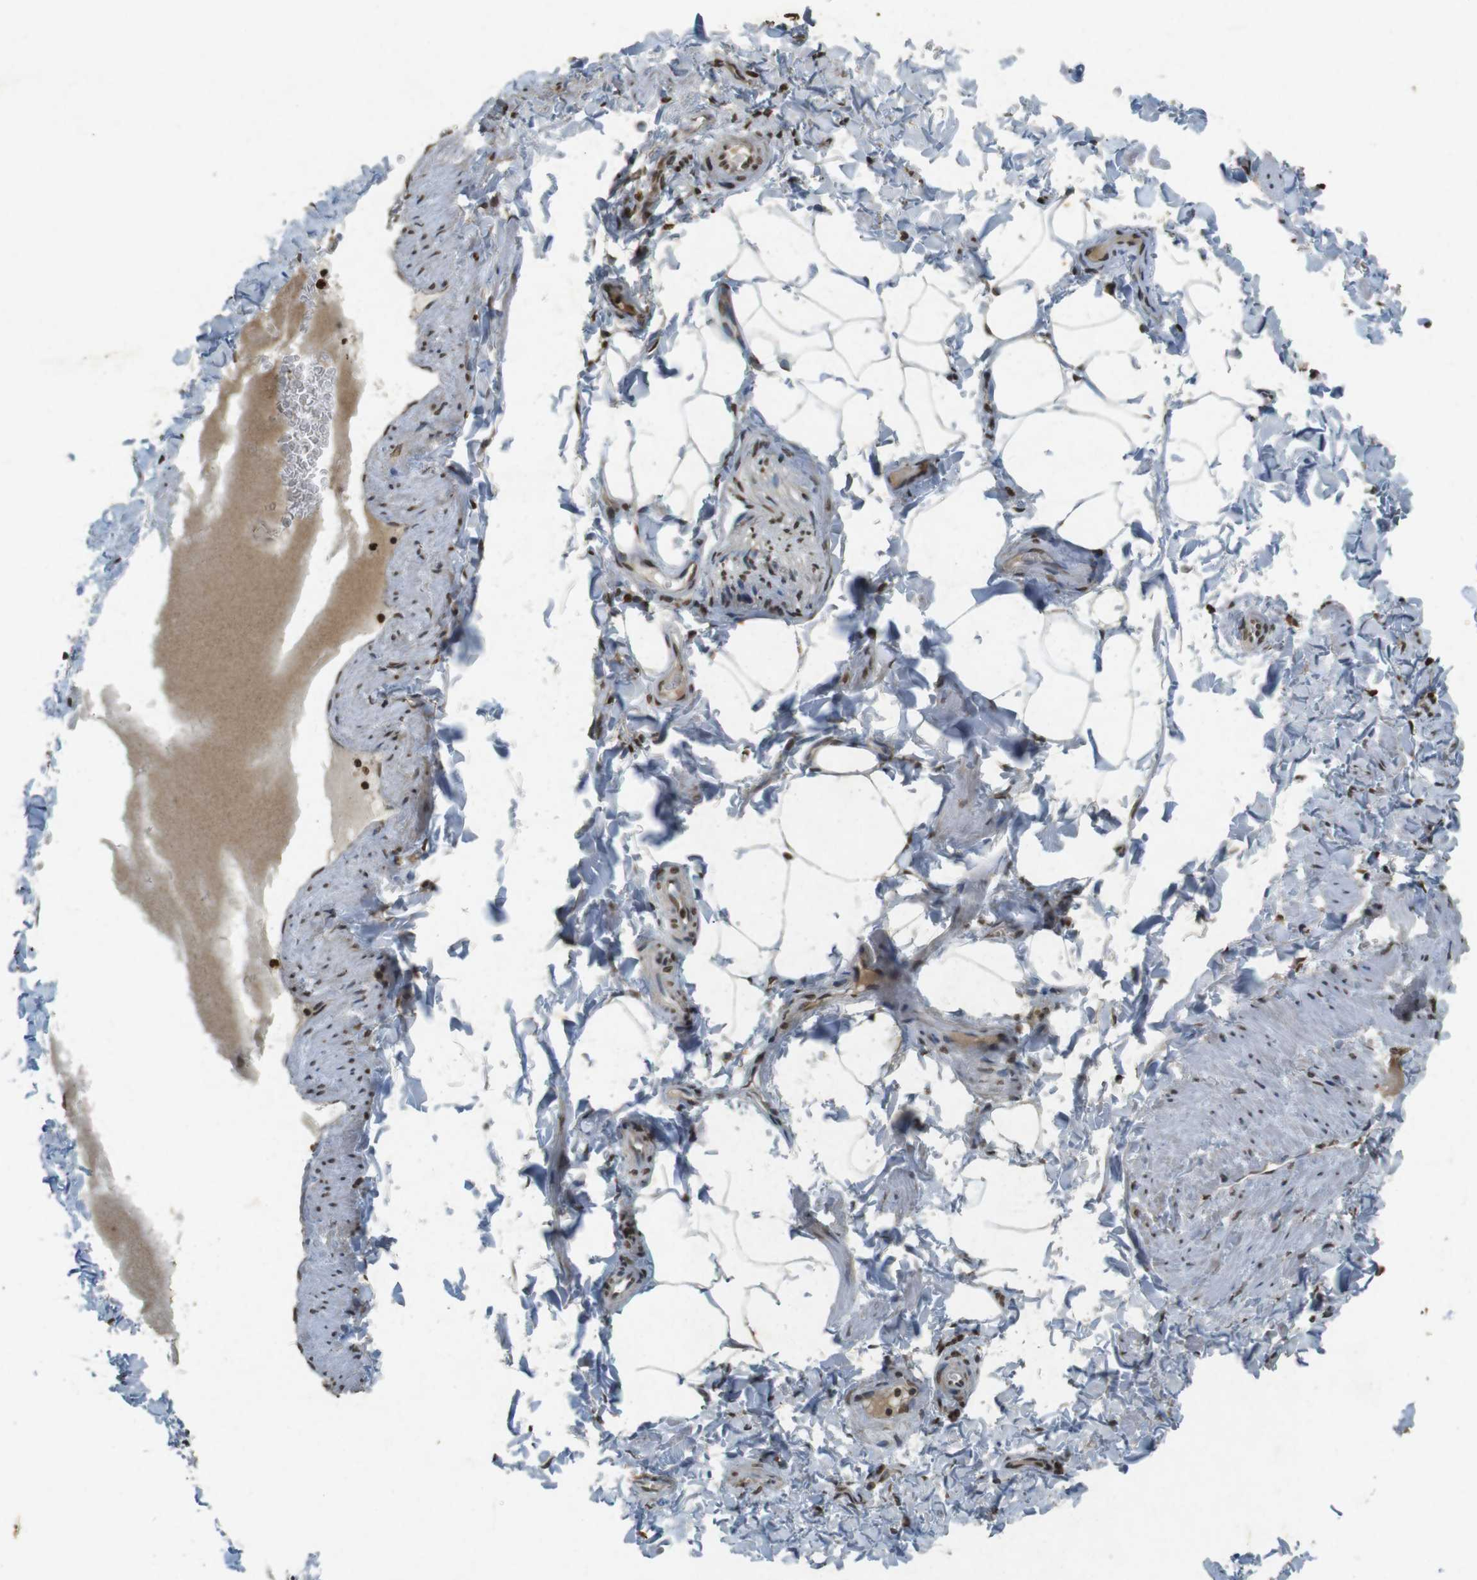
{"staining": {"intensity": "moderate", "quantity": ">75%", "location": "nuclear"}, "tissue": "adipose tissue", "cell_type": "Adipocytes", "image_type": "normal", "snomed": [{"axis": "morphology", "description": "Normal tissue, NOS"}, {"axis": "topography", "description": "Vascular tissue"}], "caption": "Moderate nuclear protein expression is appreciated in about >75% of adipocytes in adipose tissue. (Stains: DAB in brown, nuclei in blue, Microscopy: brightfield microscopy at high magnification).", "gene": "ORC4", "patient": {"sex": "male", "age": 41}}